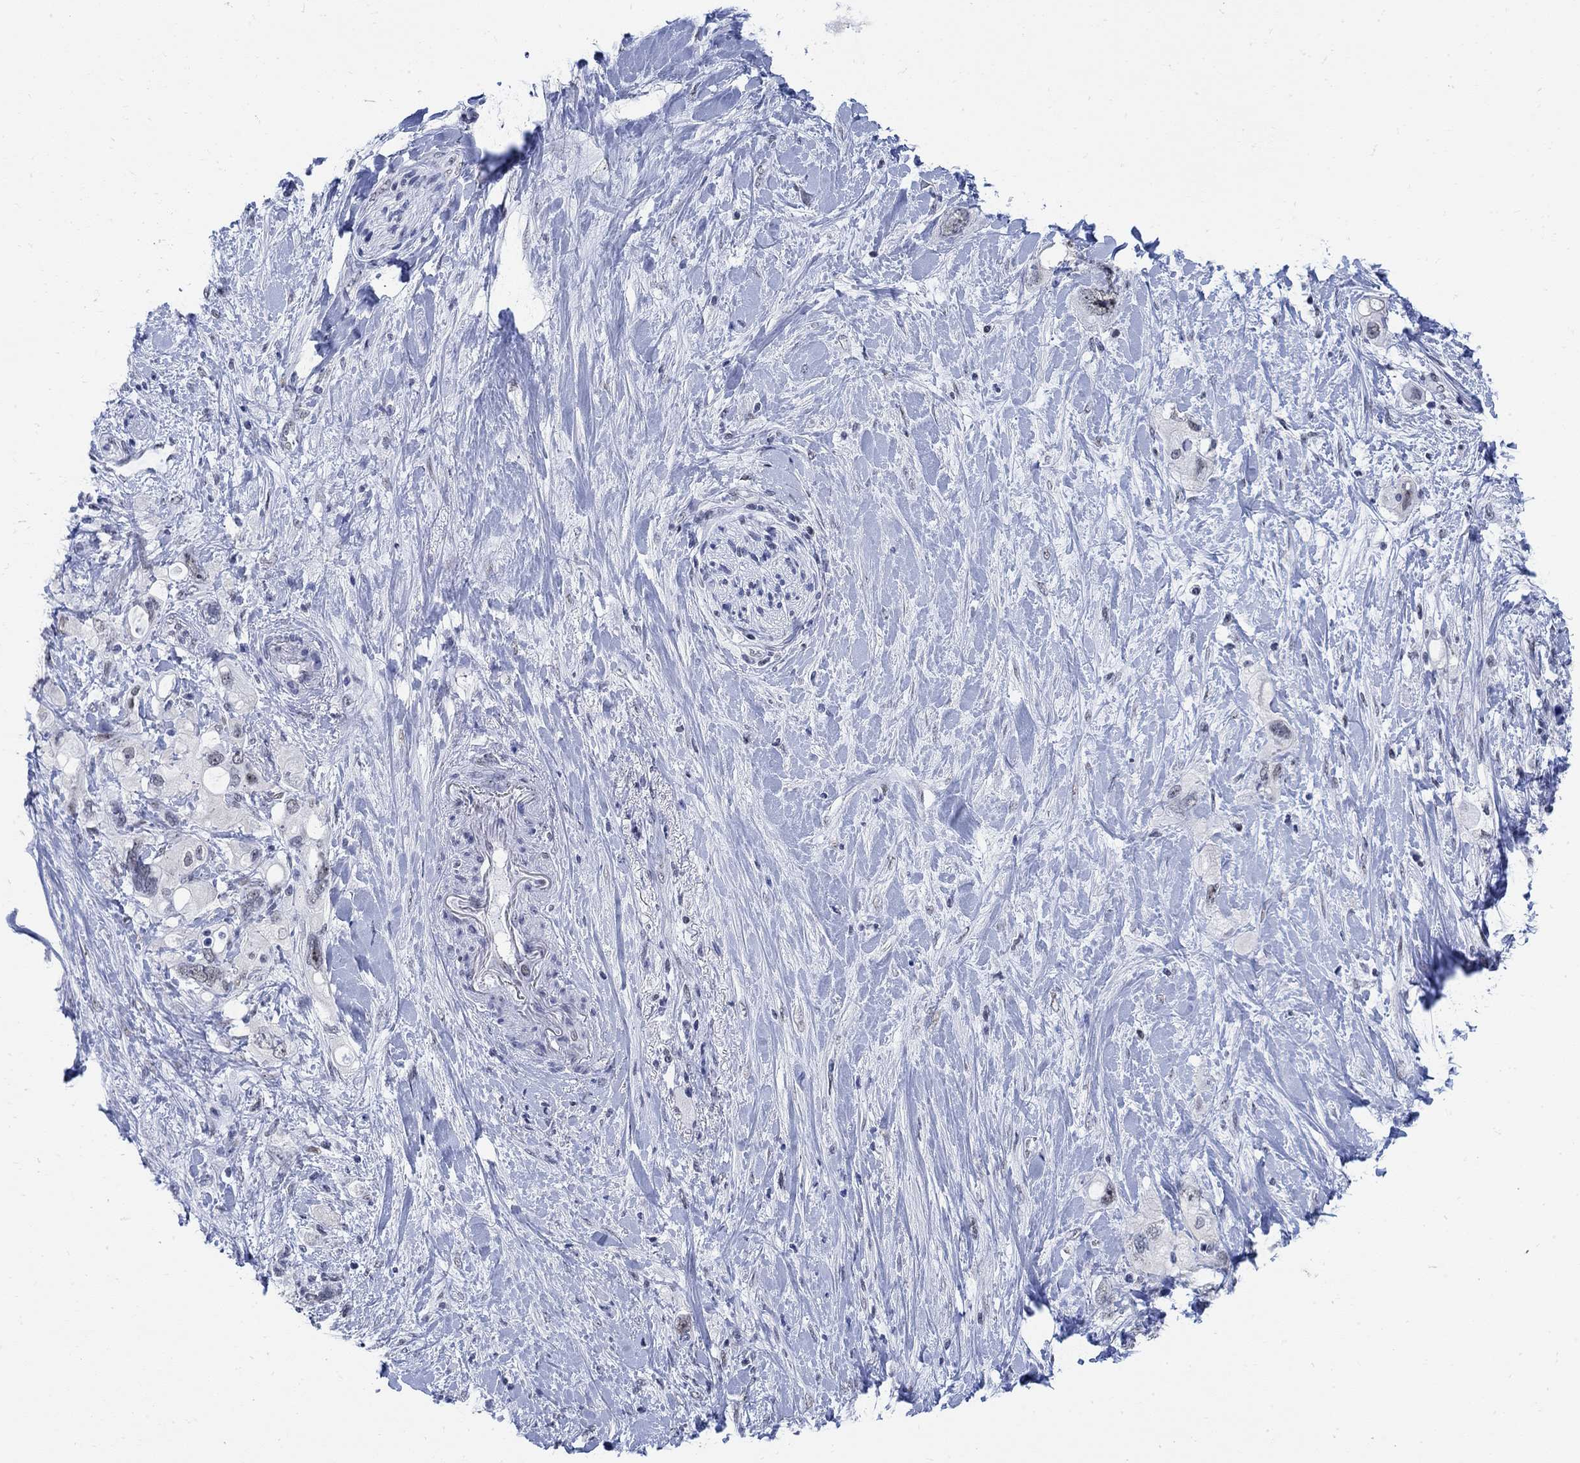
{"staining": {"intensity": "weak", "quantity": "<25%", "location": "nuclear"}, "tissue": "pancreatic cancer", "cell_type": "Tumor cells", "image_type": "cancer", "snomed": [{"axis": "morphology", "description": "Adenocarcinoma, NOS"}, {"axis": "topography", "description": "Pancreas"}], "caption": "DAB (3,3'-diaminobenzidine) immunohistochemical staining of human pancreatic adenocarcinoma exhibits no significant staining in tumor cells.", "gene": "DLK1", "patient": {"sex": "female", "age": 56}}